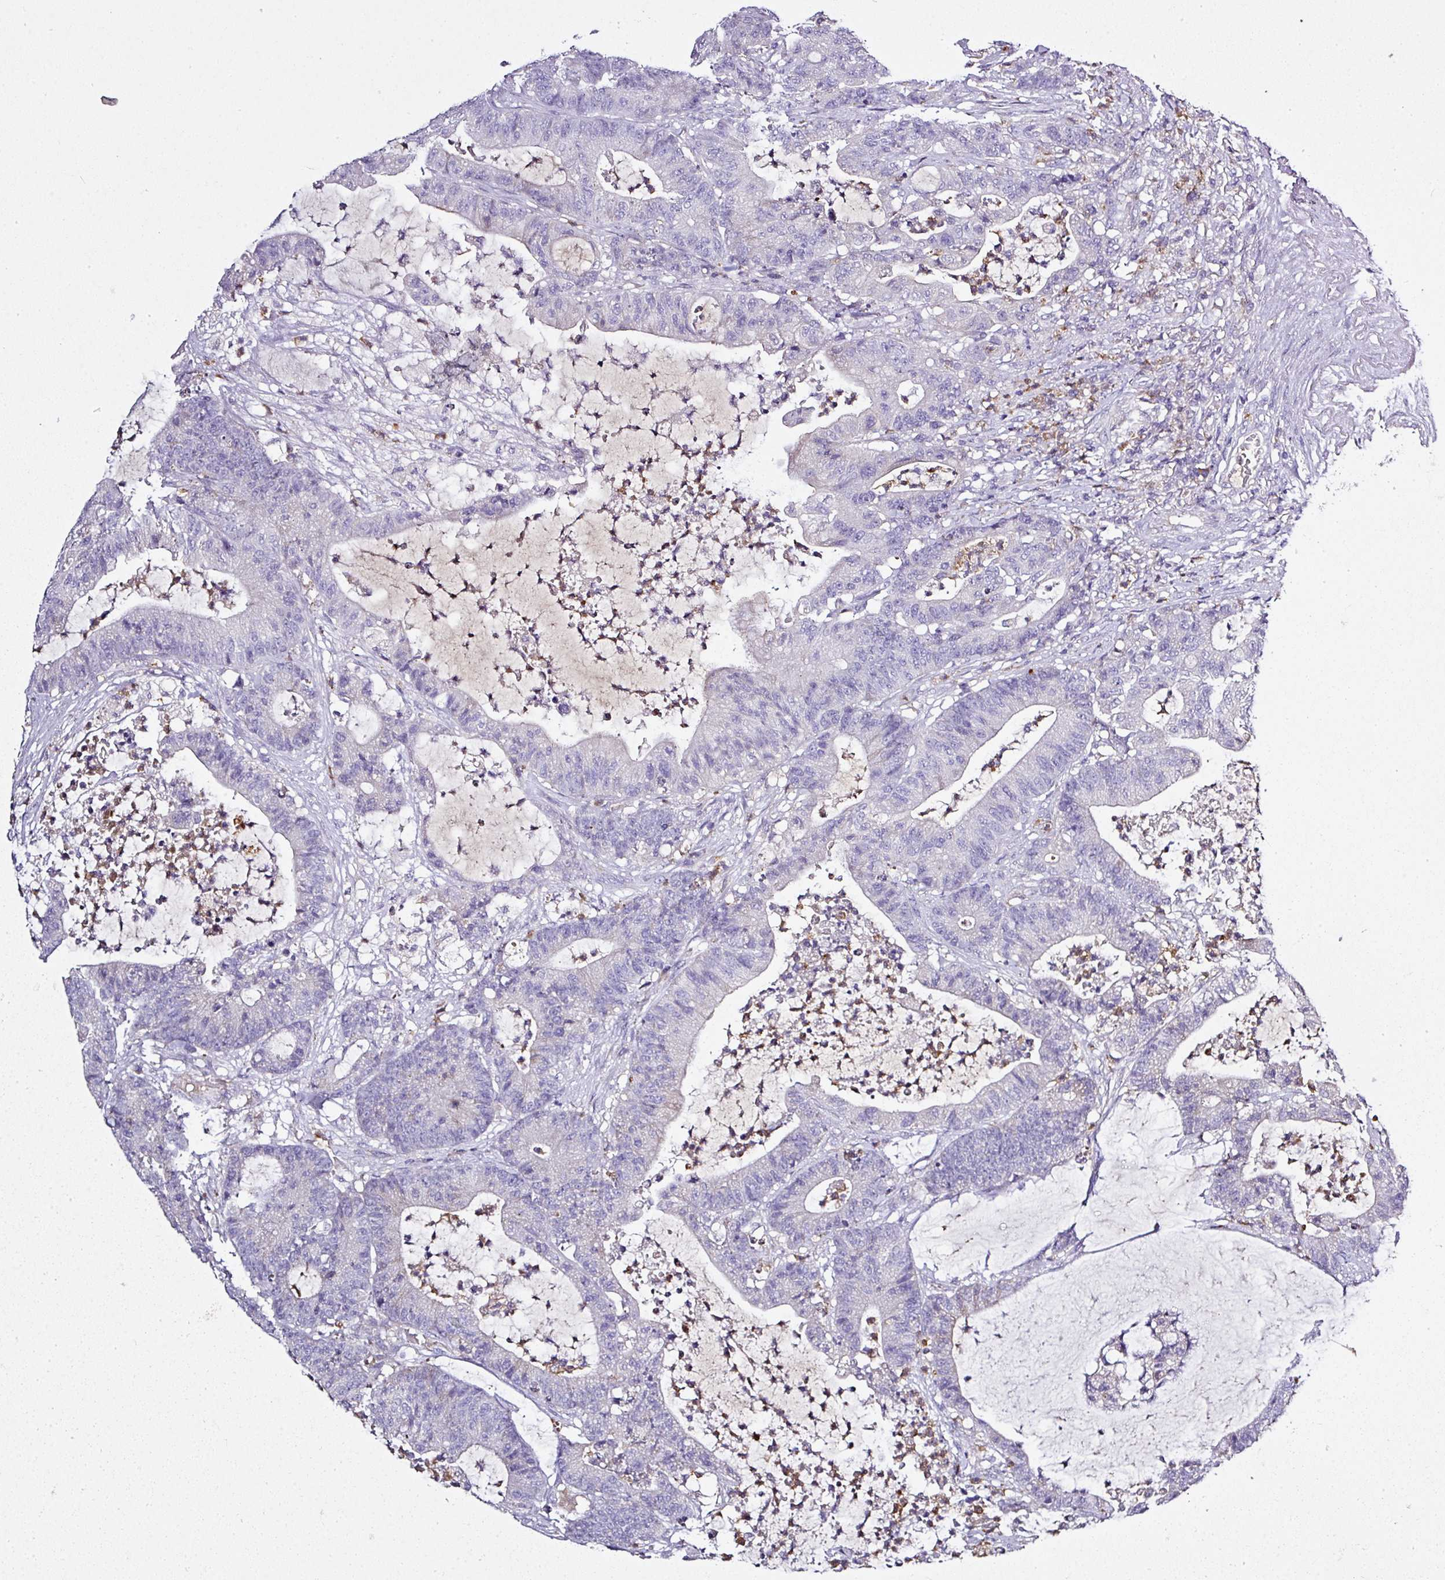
{"staining": {"intensity": "negative", "quantity": "none", "location": "none"}, "tissue": "colorectal cancer", "cell_type": "Tumor cells", "image_type": "cancer", "snomed": [{"axis": "morphology", "description": "Adenocarcinoma, NOS"}, {"axis": "topography", "description": "Colon"}], "caption": "Photomicrograph shows no protein positivity in tumor cells of colorectal cancer (adenocarcinoma) tissue.", "gene": "CAB39L", "patient": {"sex": "female", "age": 84}}